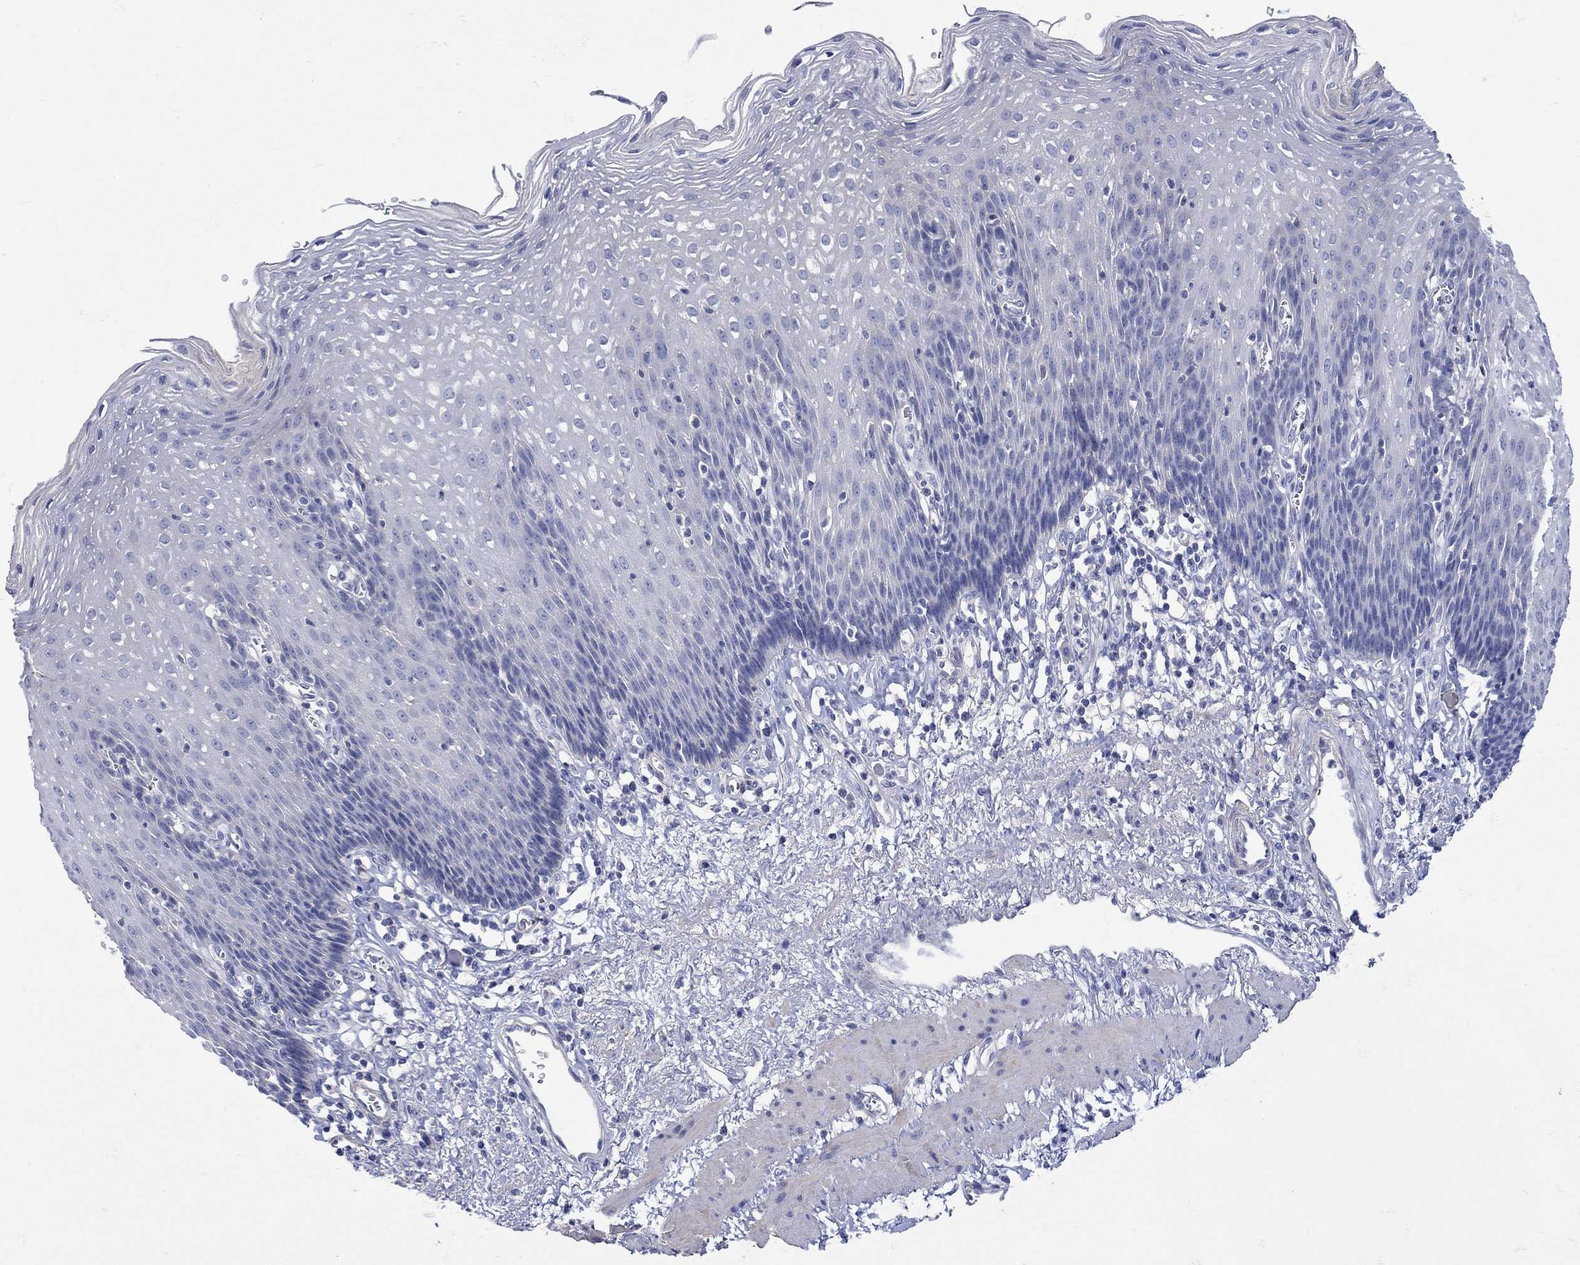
{"staining": {"intensity": "negative", "quantity": "none", "location": "none"}, "tissue": "esophagus", "cell_type": "Squamous epithelial cells", "image_type": "normal", "snomed": [{"axis": "morphology", "description": "Normal tissue, NOS"}, {"axis": "topography", "description": "Esophagus"}], "caption": "This is an IHC histopathology image of unremarkable human esophagus. There is no positivity in squamous epithelial cells.", "gene": "MSI1", "patient": {"sex": "male", "age": 57}}